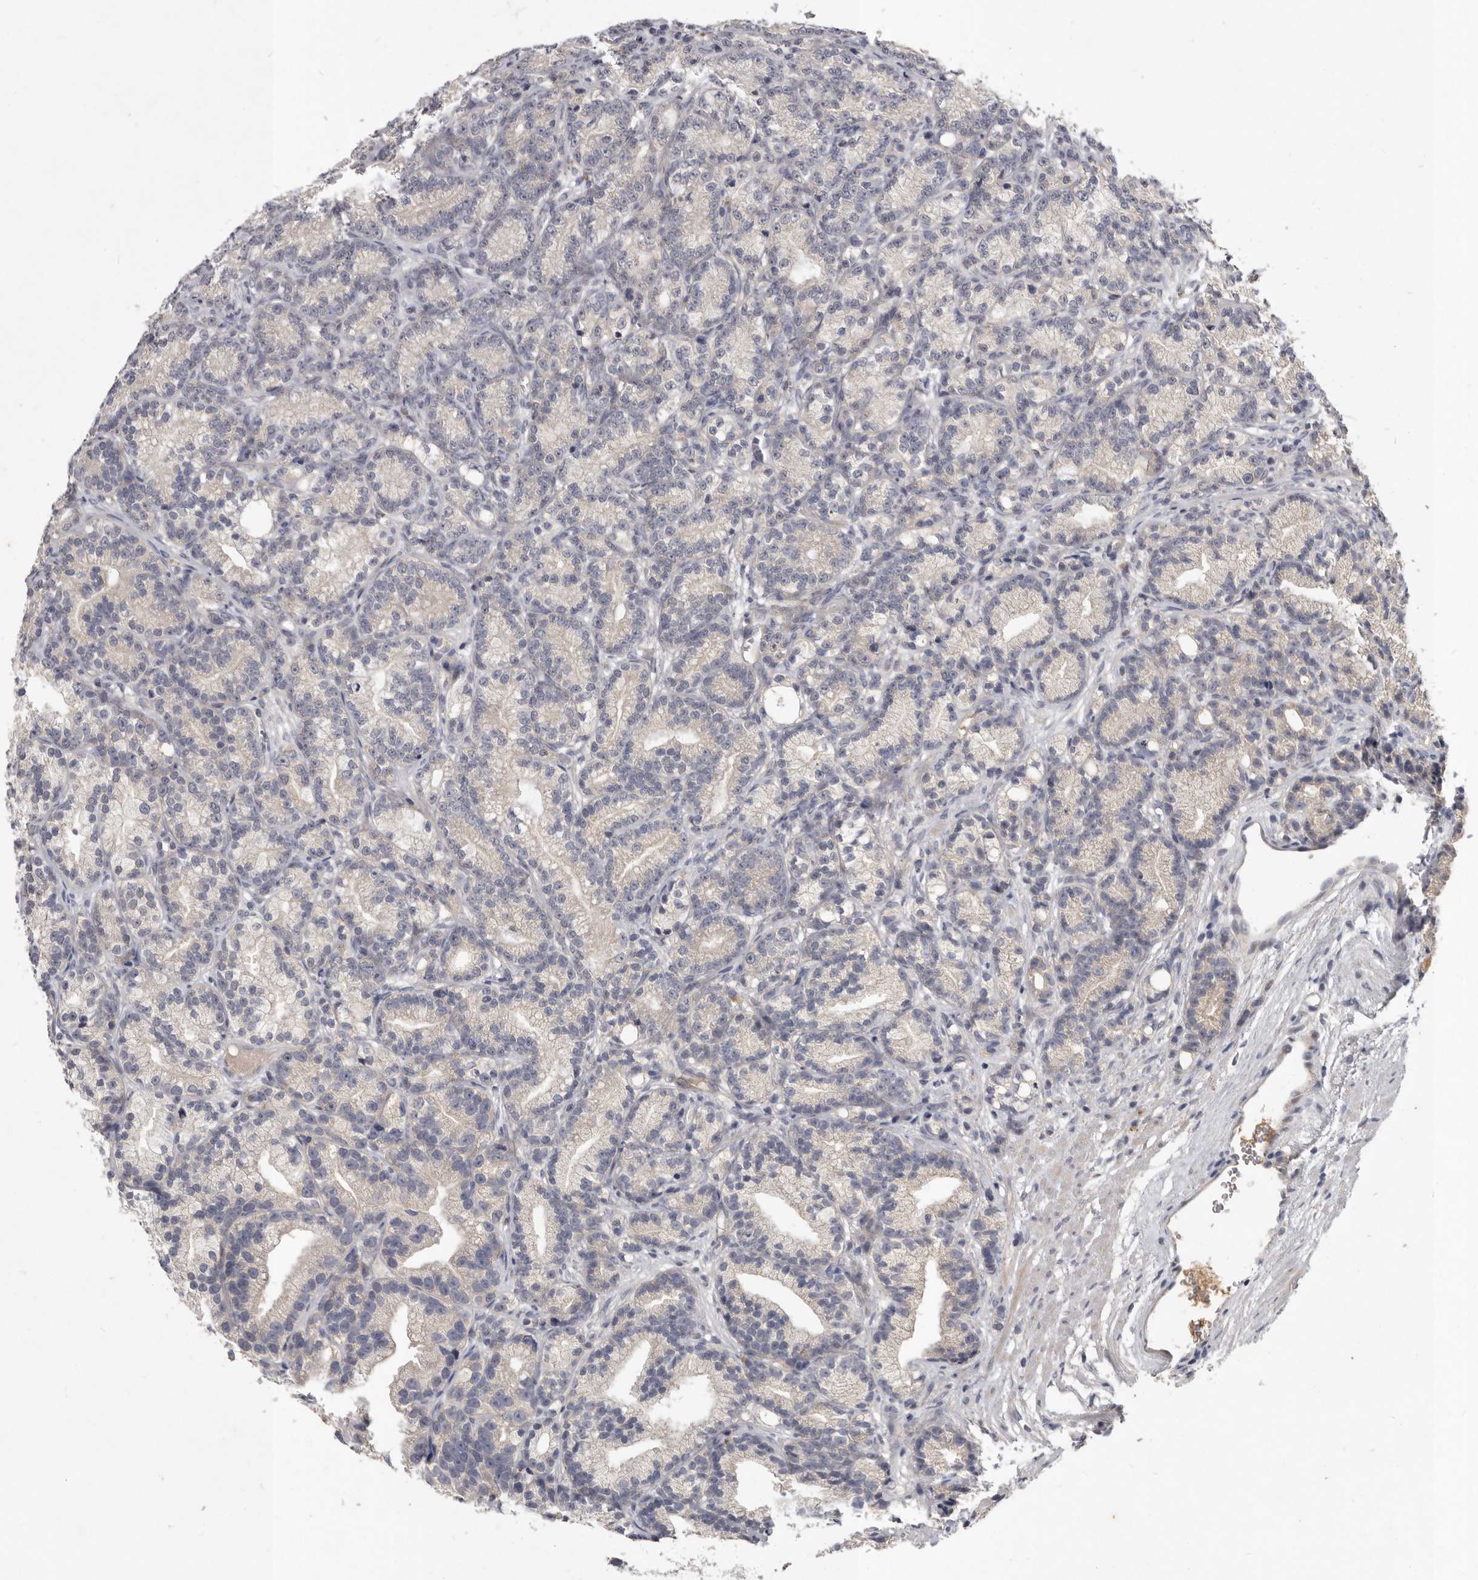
{"staining": {"intensity": "weak", "quantity": "<25%", "location": "cytoplasmic/membranous"}, "tissue": "prostate cancer", "cell_type": "Tumor cells", "image_type": "cancer", "snomed": [{"axis": "morphology", "description": "Adenocarcinoma, Low grade"}, {"axis": "topography", "description": "Prostate"}], "caption": "Tumor cells show no significant protein positivity in low-grade adenocarcinoma (prostate). The staining is performed using DAB brown chromogen with nuclei counter-stained in using hematoxylin.", "gene": "SLC22A1", "patient": {"sex": "male", "age": 89}}